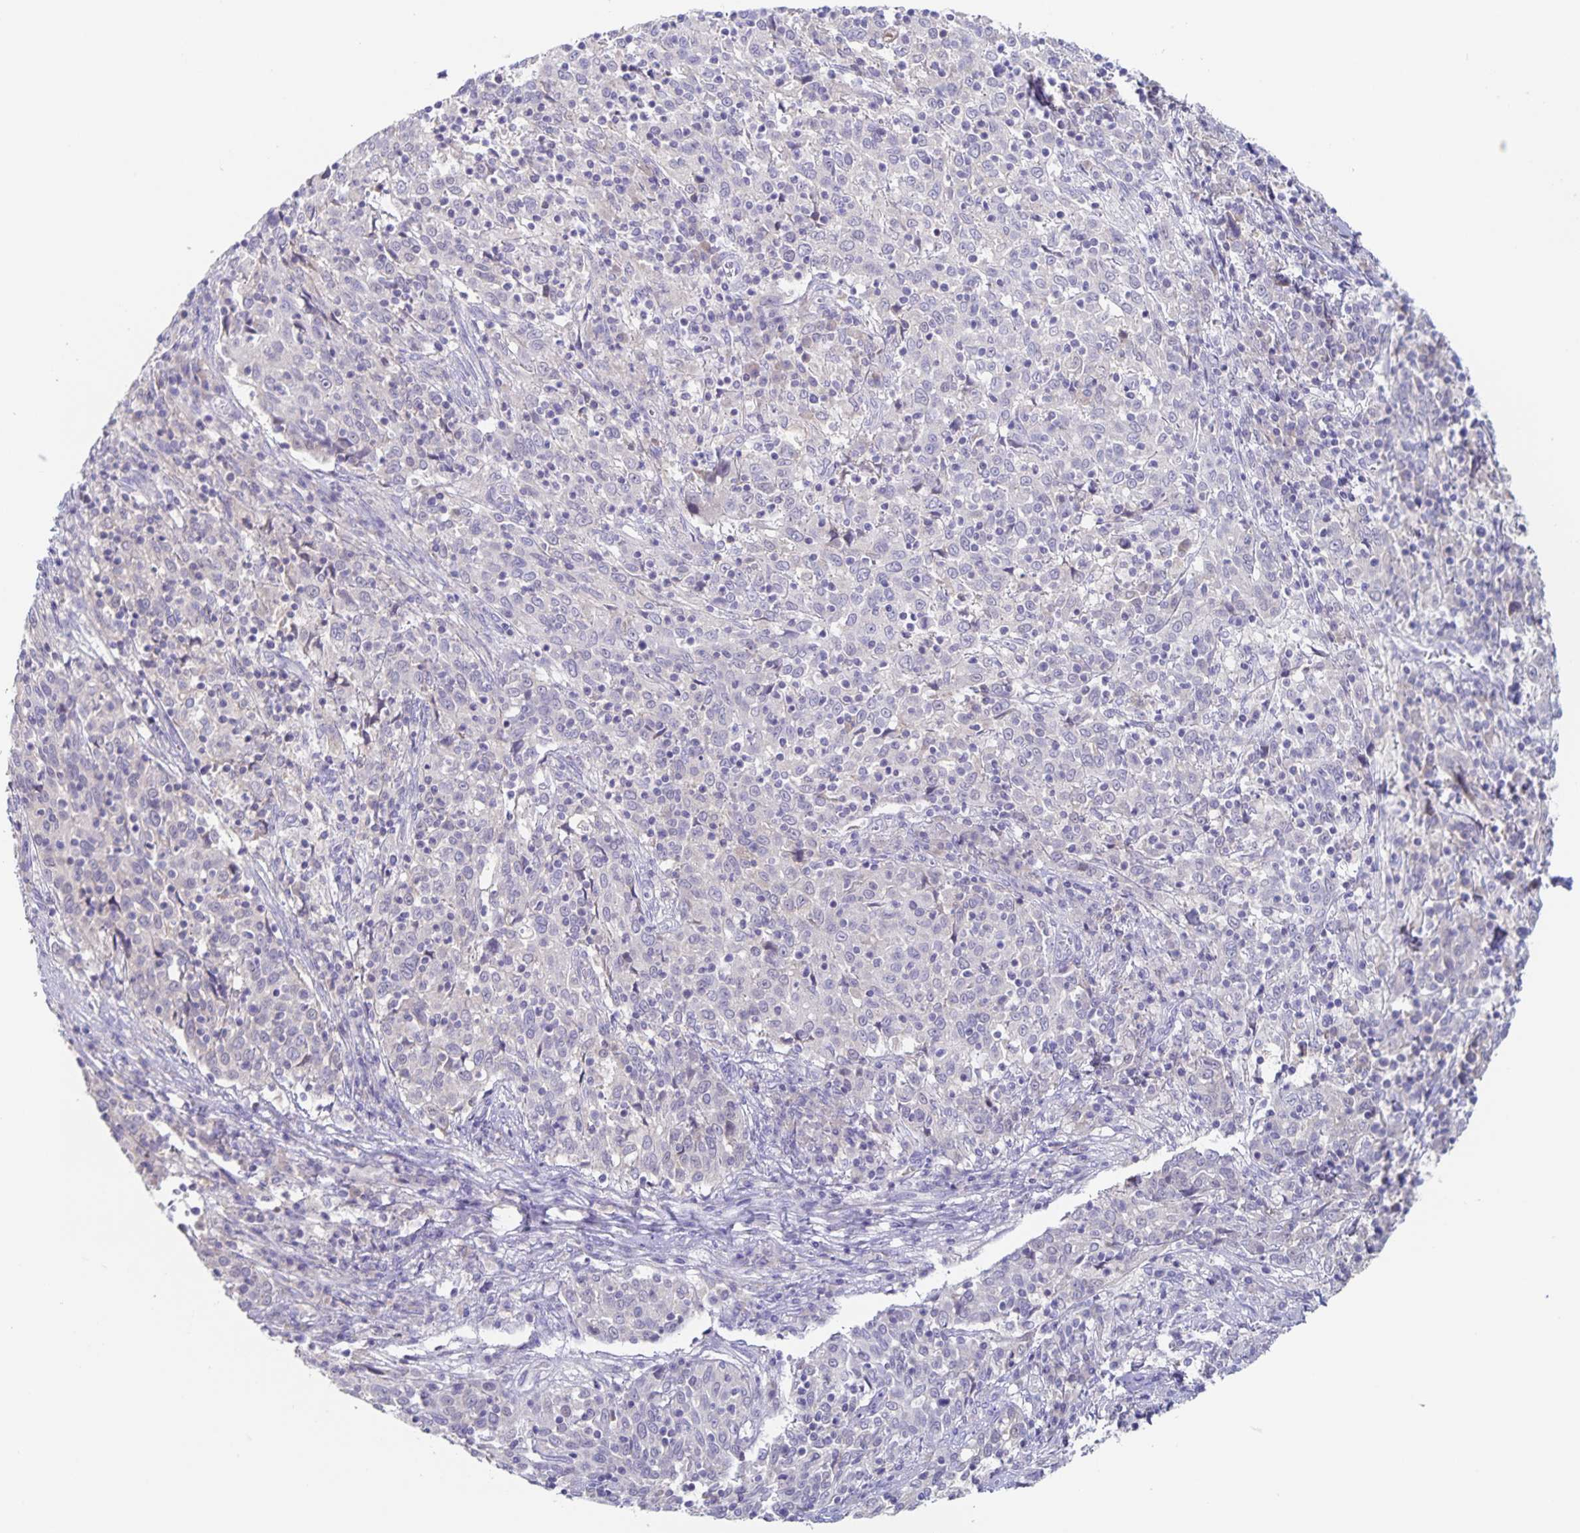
{"staining": {"intensity": "negative", "quantity": "none", "location": "none"}, "tissue": "cervical cancer", "cell_type": "Tumor cells", "image_type": "cancer", "snomed": [{"axis": "morphology", "description": "Squamous cell carcinoma, NOS"}, {"axis": "topography", "description": "Cervix"}], "caption": "Cervical cancer was stained to show a protein in brown. There is no significant staining in tumor cells.", "gene": "RPL36A", "patient": {"sex": "female", "age": 46}}